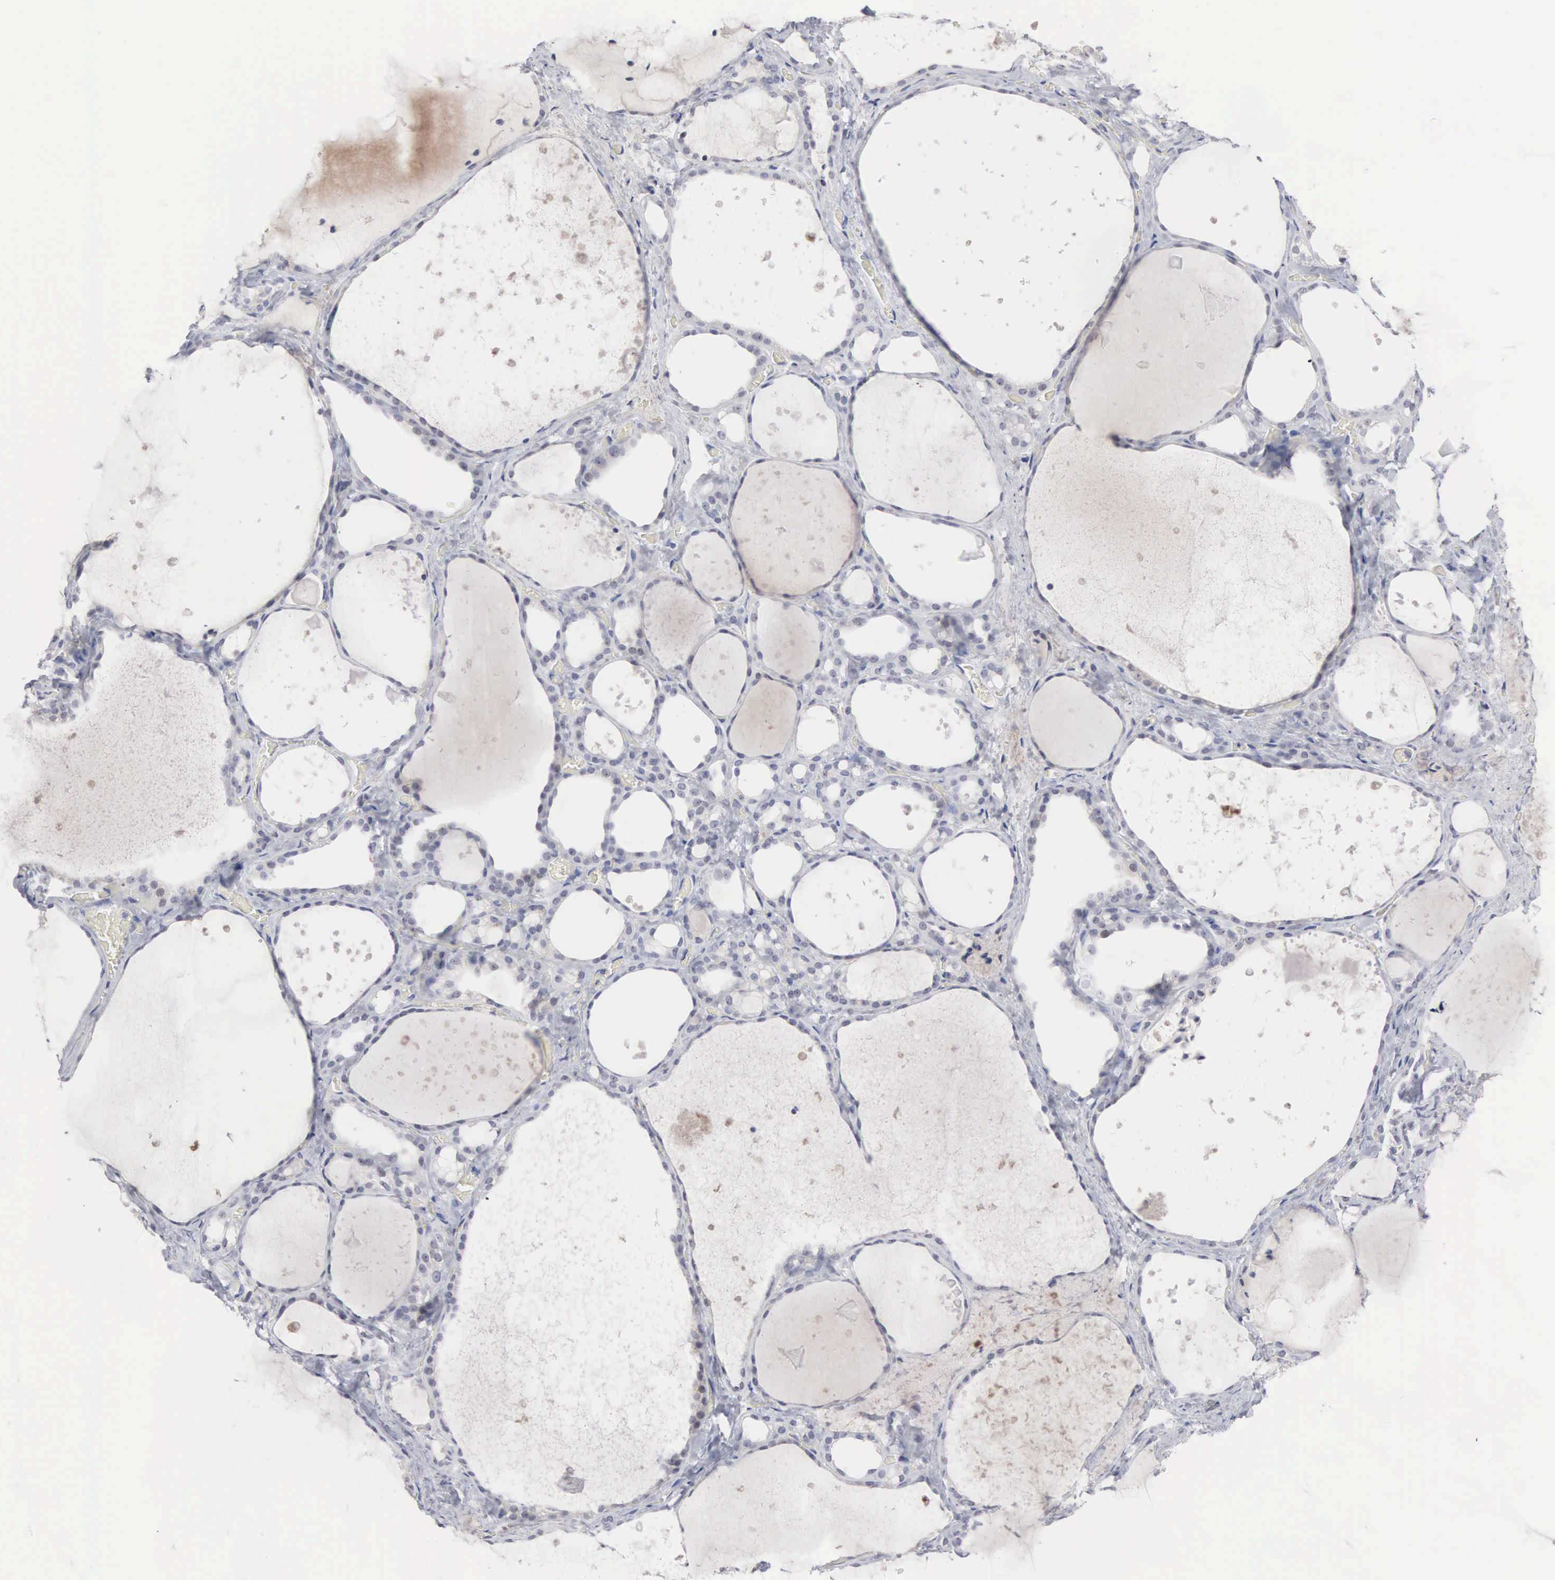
{"staining": {"intensity": "weak", "quantity": "<25%", "location": "nuclear"}, "tissue": "thyroid gland", "cell_type": "Glandular cells", "image_type": "normal", "snomed": [{"axis": "morphology", "description": "Normal tissue, NOS"}, {"axis": "topography", "description": "Thyroid gland"}], "caption": "Glandular cells show no significant staining in benign thyroid gland. (DAB immunohistochemistry (IHC) with hematoxylin counter stain).", "gene": "ACOT4", "patient": {"sex": "male", "age": 76}}